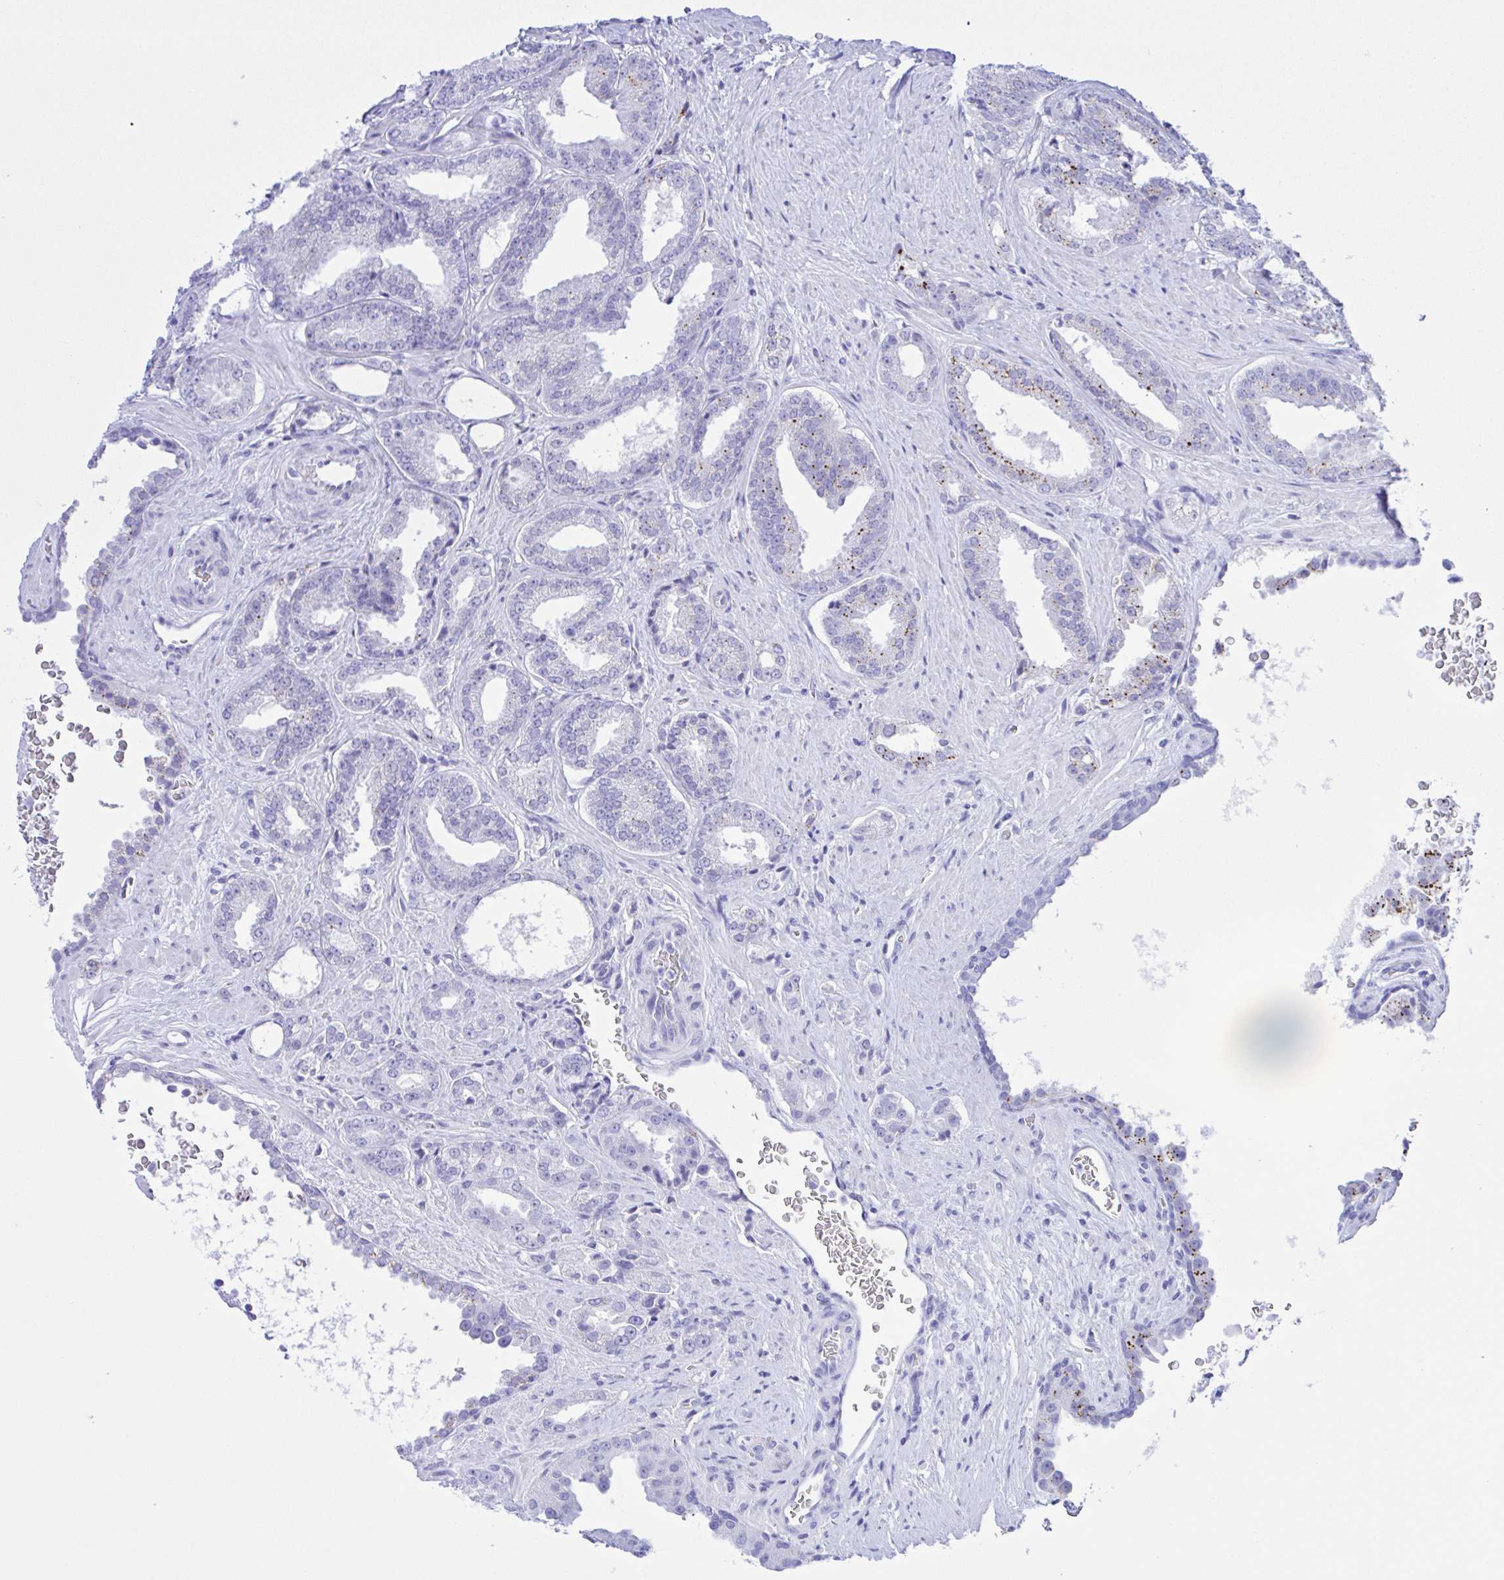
{"staining": {"intensity": "negative", "quantity": "none", "location": "none"}, "tissue": "prostate cancer", "cell_type": "Tumor cells", "image_type": "cancer", "snomed": [{"axis": "morphology", "description": "Adenocarcinoma, Low grade"}, {"axis": "topography", "description": "Prostate"}], "caption": "Photomicrograph shows no protein expression in tumor cells of low-grade adenocarcinoma (prostate) tissue.", "gene": "SELENOV", "patient": {"sex": "male", "age": 67}}